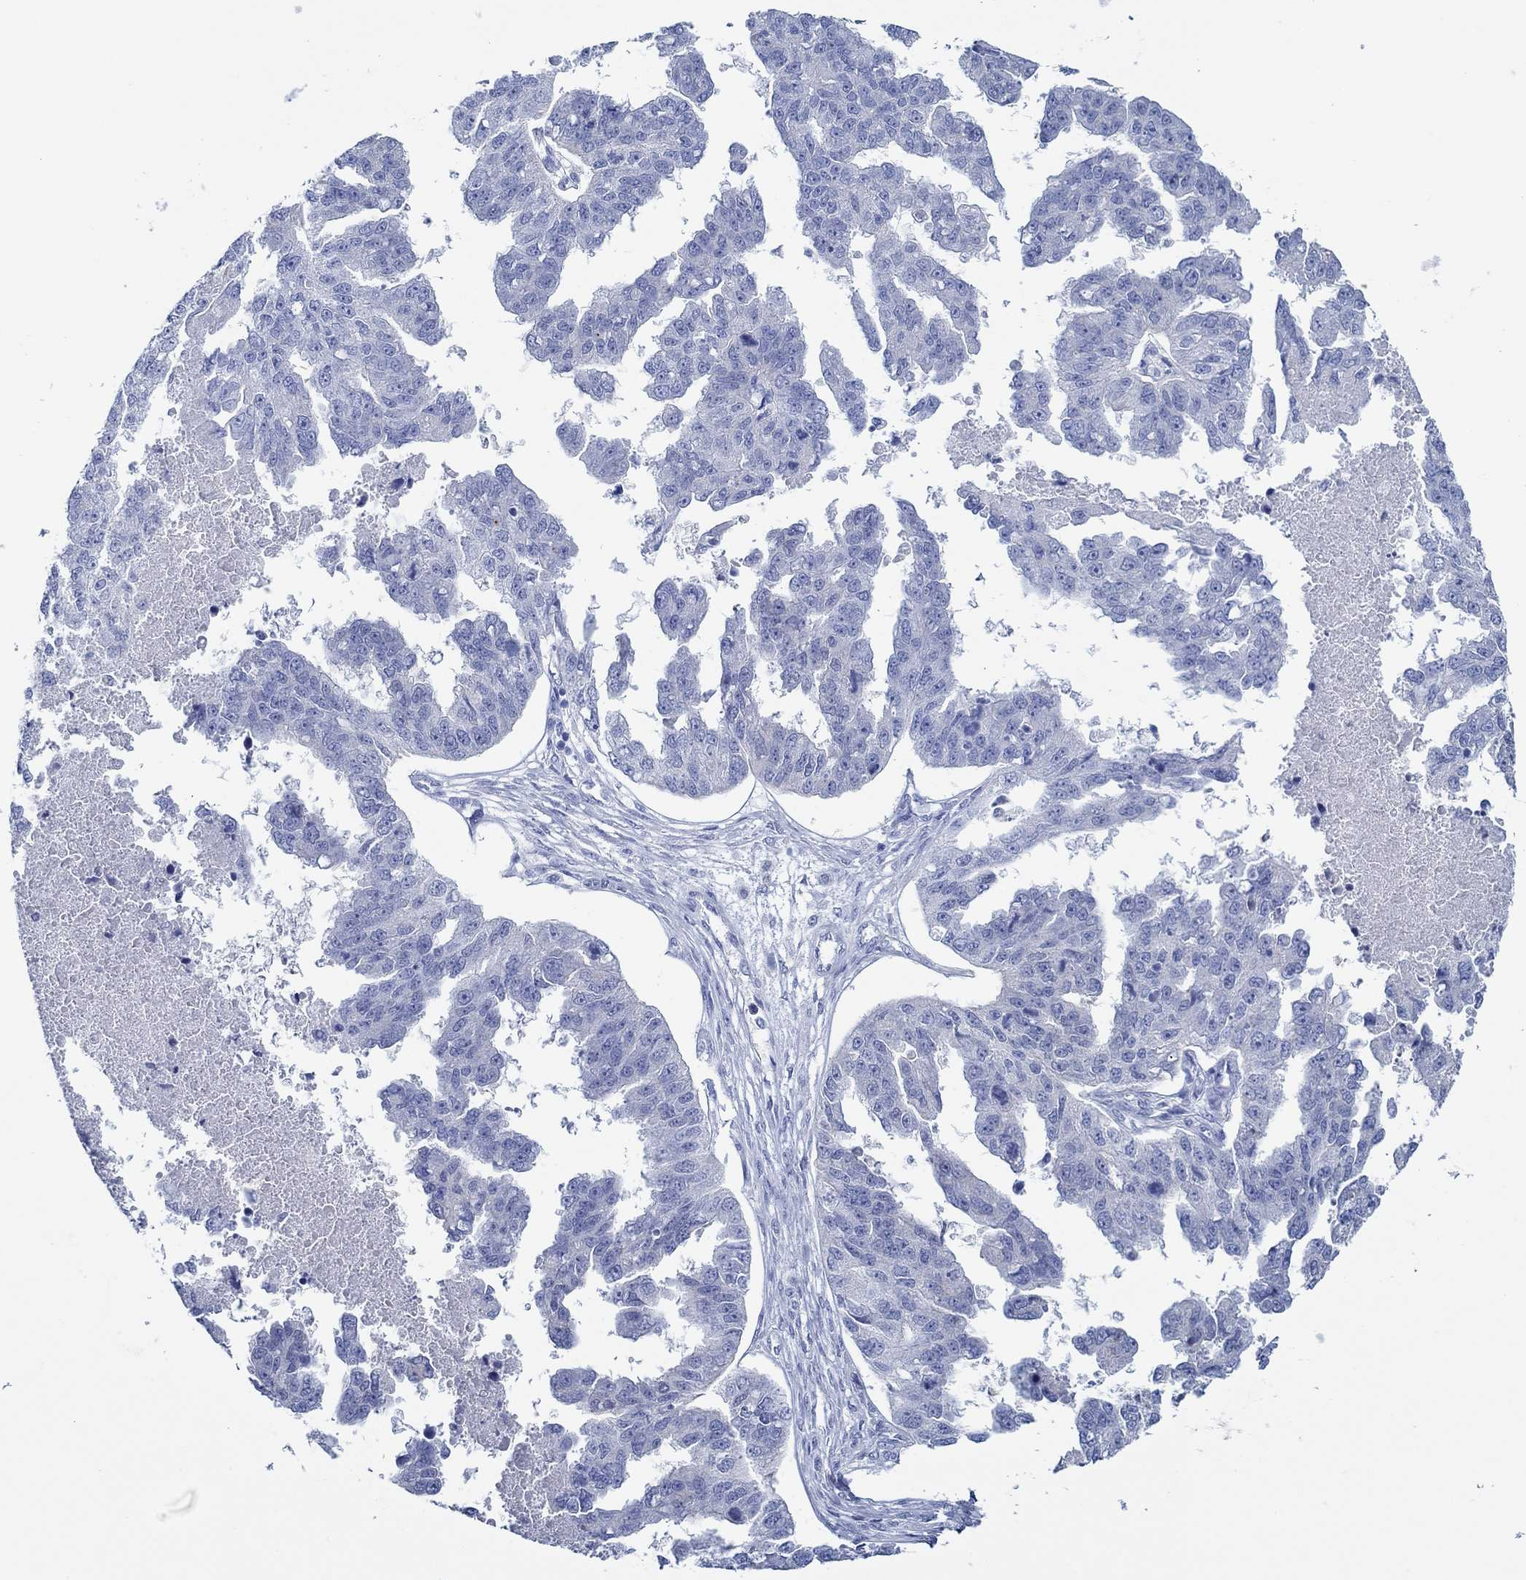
{"staining": {"intensity": "negative", "quantity": "none", "location": "none"}, "tissue": "ovarian cancer", "cell_type": "Tumor cells", "image_type": "cancer", "snomed": [{"axis": "morphology", "description": "Cystadenocarcinoma, serous, NOS"}, {"axis": "topography", "description": "Ovary"}], "caption": "IHC photomicrograph of ovarian cancer stained for a protein (brown), which demonstrates no expression in tumor cells. Brightfield microscopy of IHC stained with DAB (brown) and hematoxylin (blue), captured at high magnification.", "gene": "IGFBP6", "patient": {"sex": "female", "age": 58}}